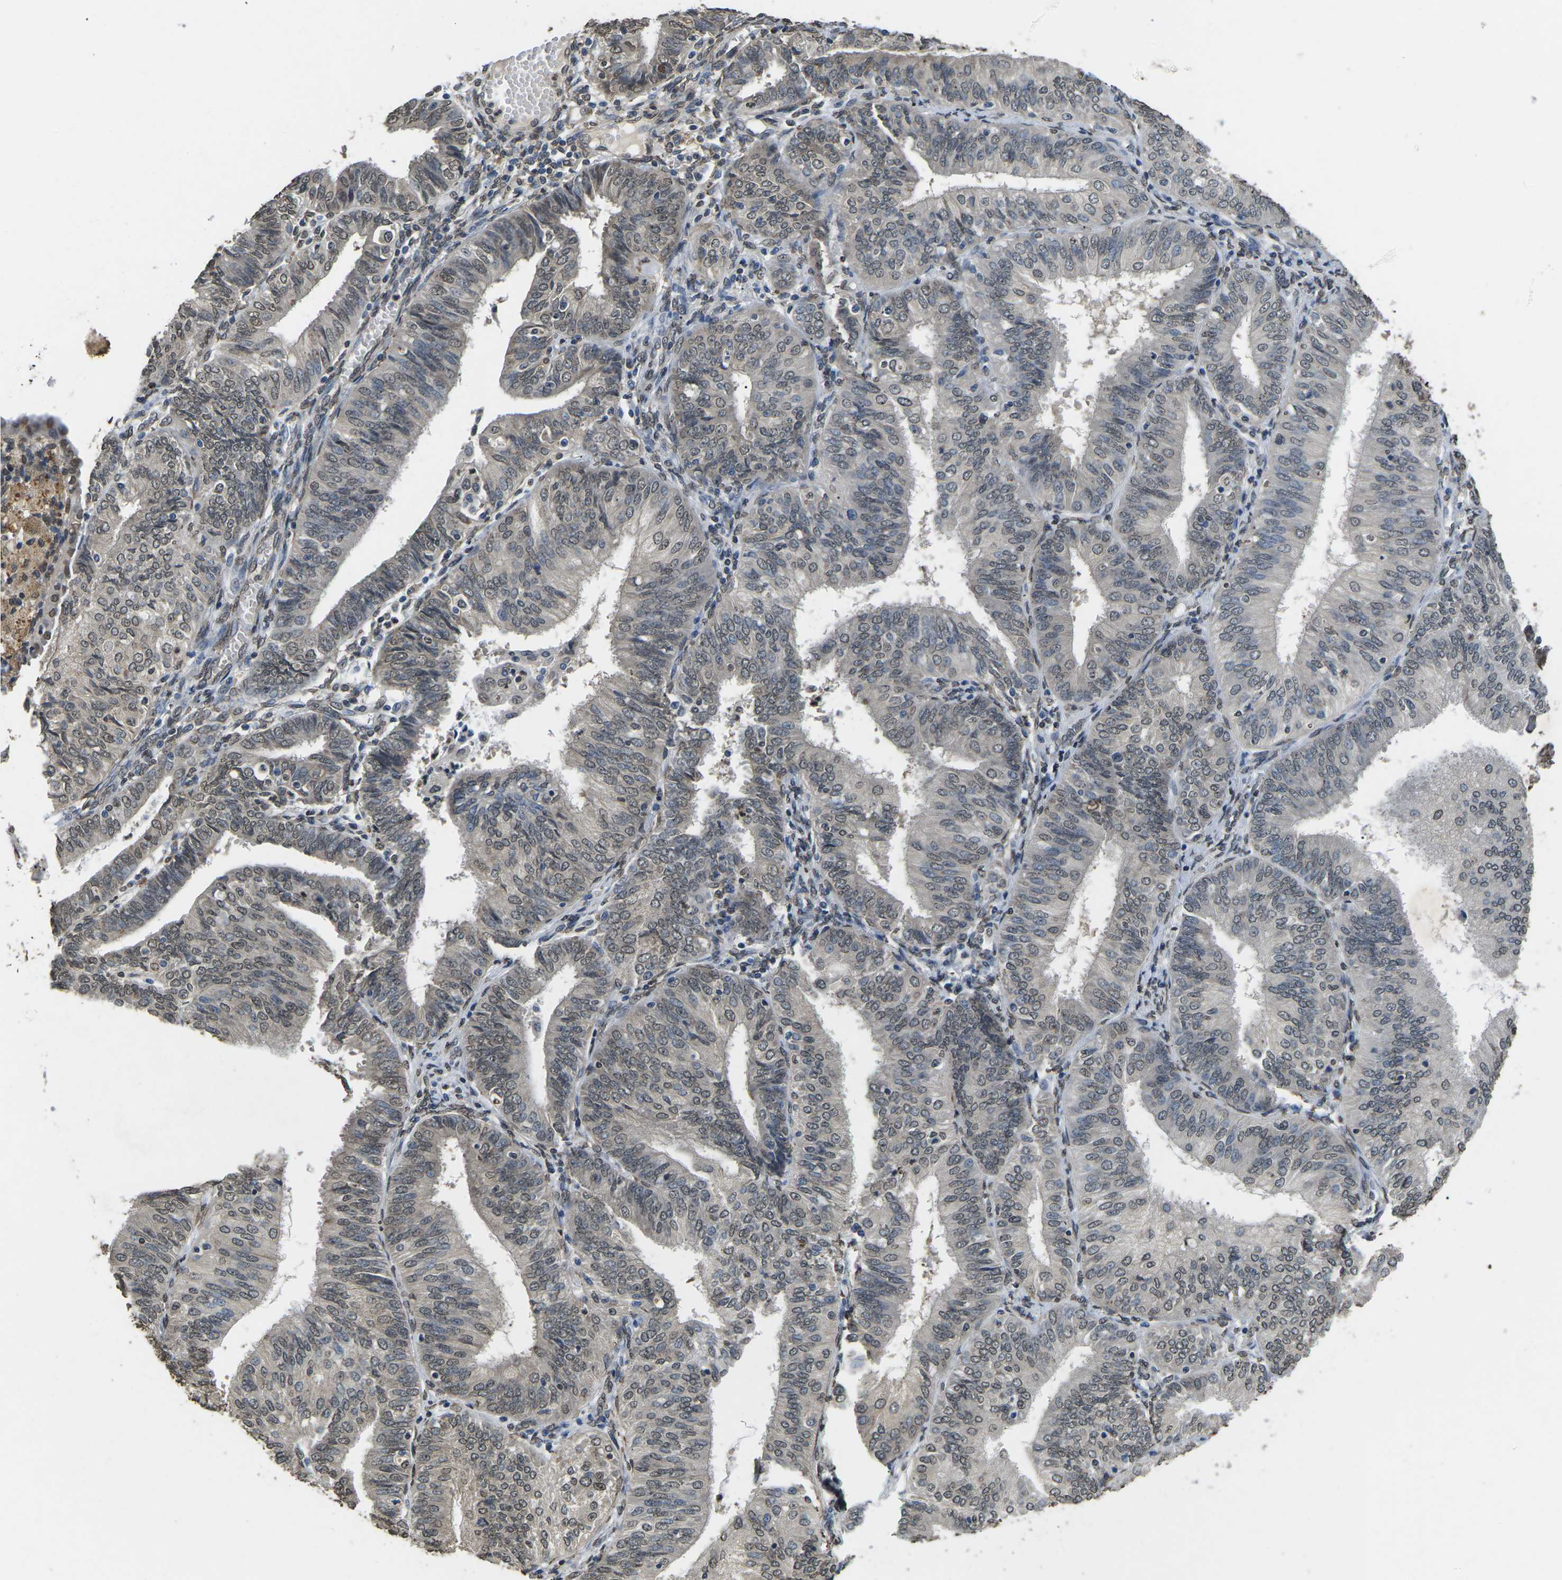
{"staining": {"intensity": "weak", "quantity": "25%-75%", "location": "nuclear"}, "tissue": "endometrial cancer", "cell_type": "Tumor cells", "image_type": "cancer", "snomed": [{"axis": "morphology", "description": "Adenocarcinoma, NOS"}, {"axis": "topography", "description": "Endometrium"}], "caption": "Endometrial cancer tissue reveals weak nuclear expression in approximately 25%-75% of tumor cells, visualized by immunohistochemistry.", "gene": "SCNN1B", "patient": {"sex": "female", "age": 58}}